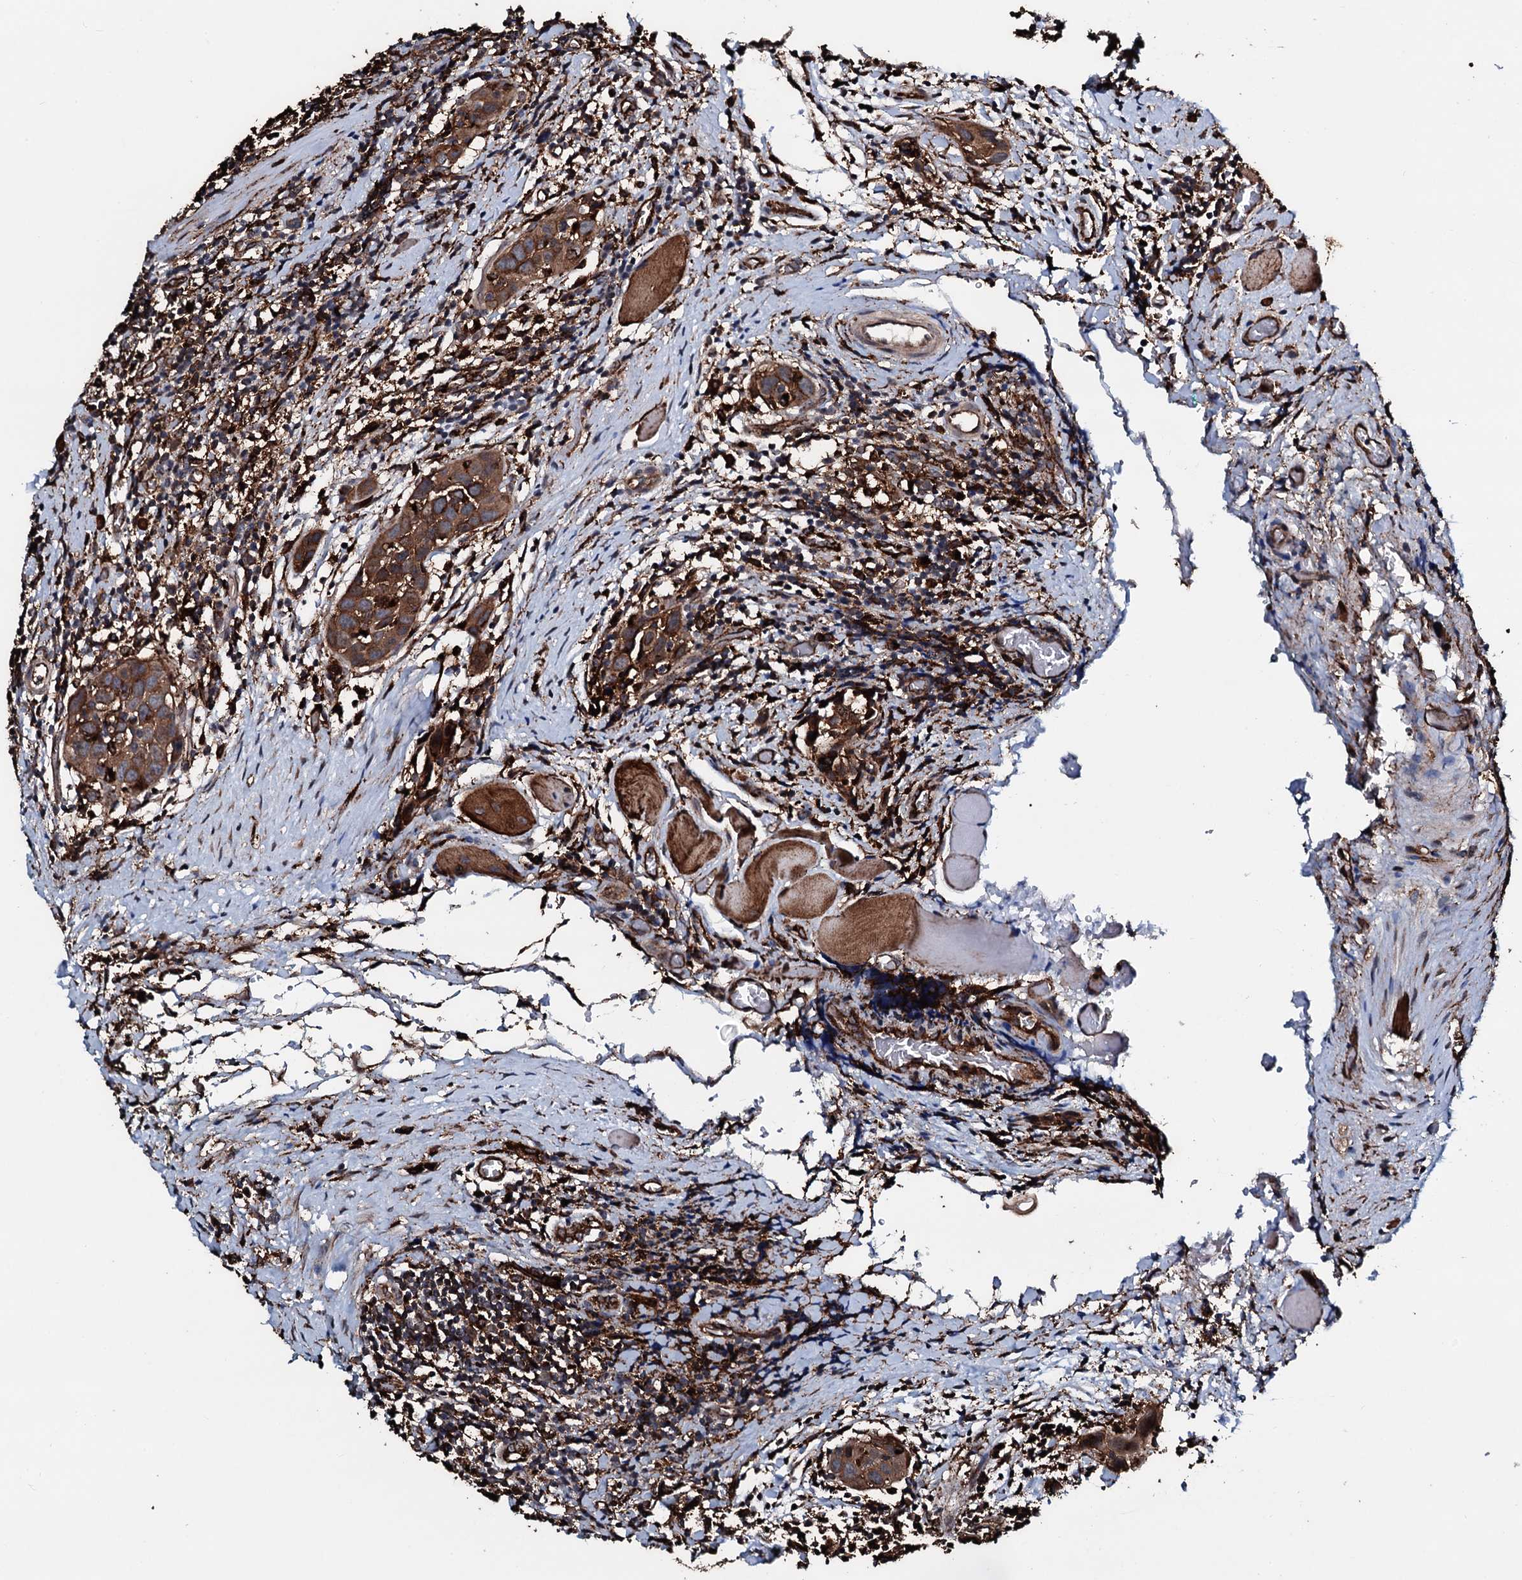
{"staining": {"intensity": "moderate", "quantity": ">75%", "location": "cytoplasmic/membranous"}, "tissue": "head and neck cancer", "cell_type": "Tumor cells", "image_type": "cancer", "snomed": [{"axis": "morphology", "description": "Squamous cell carcinoma, NOS"}, {"axis": "topography", "description": "Oral tissue"}, {"axis": "topography", "description": "Head-Neck"}], "caption": "Brown immunohistochemical staining in human squamous cell carcinoma (head and neck) exhibits moderate cytoplasmic/membranous staining in approximately >75% of tumor cells.", "gene": "TPGS2", "patient": {"sex": "female", "age": 50}}